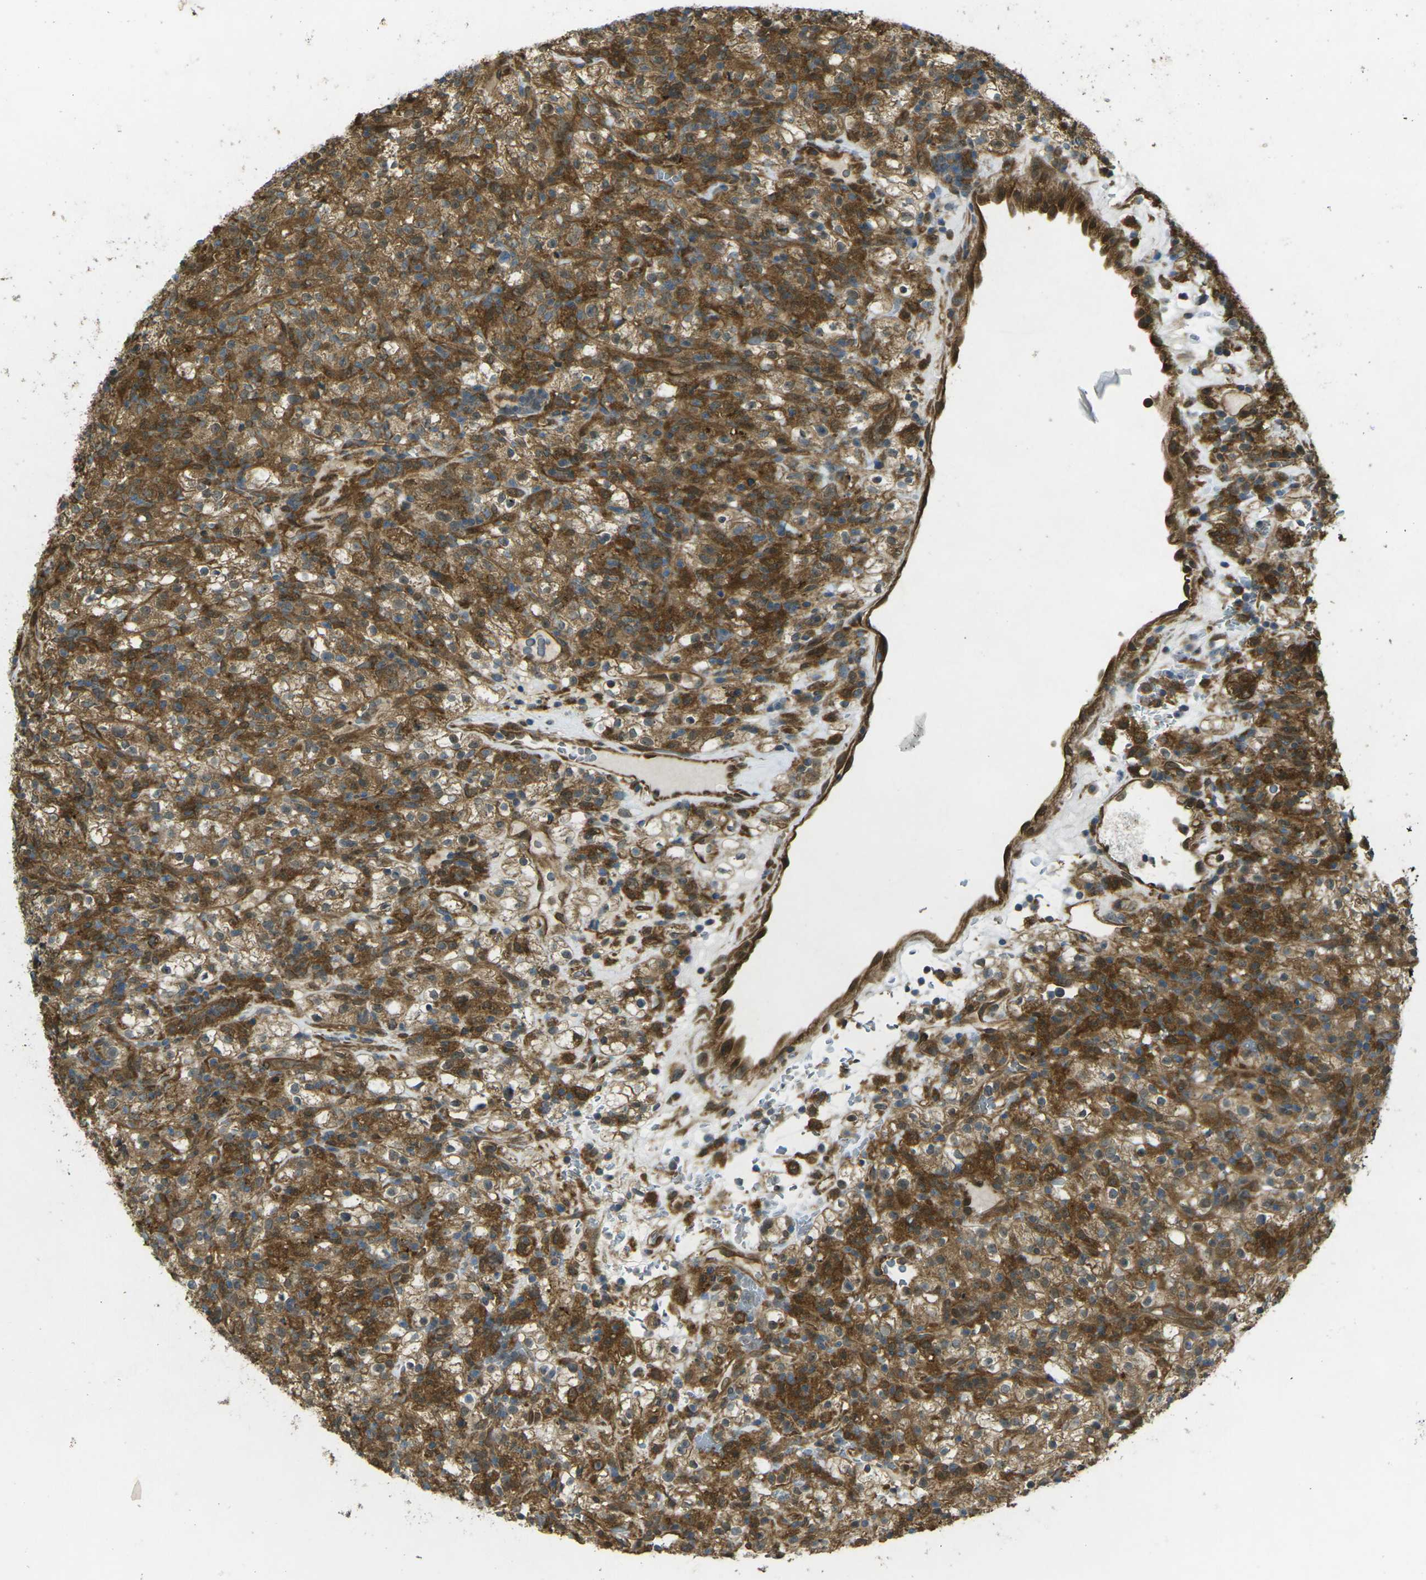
{"staining": {"intensity": "strong", "quantity": ">75%", "location": "cytoplasmic/membranous"}, "tissue": "renal cancer", "cell_type": "Tumor cells", "image_type": "cancer", "snomed": [{"axis": "morphology", "description": "Normal tissue, NOS"}, {"axis": "morphology", "description": "Adenocarcinoma, NOS"}, {"axis": "topography", "description": "Kidney"}], "caption": "Immunohistochemistry (IHC) (DAB) staining of human adenocarcinoma (renal) shows strong cytoplasmic/membranous protein positivity in about >75% of tumor cells.", "gene": "CHMP3", "patient": {"sex": "female", "age": 72}}